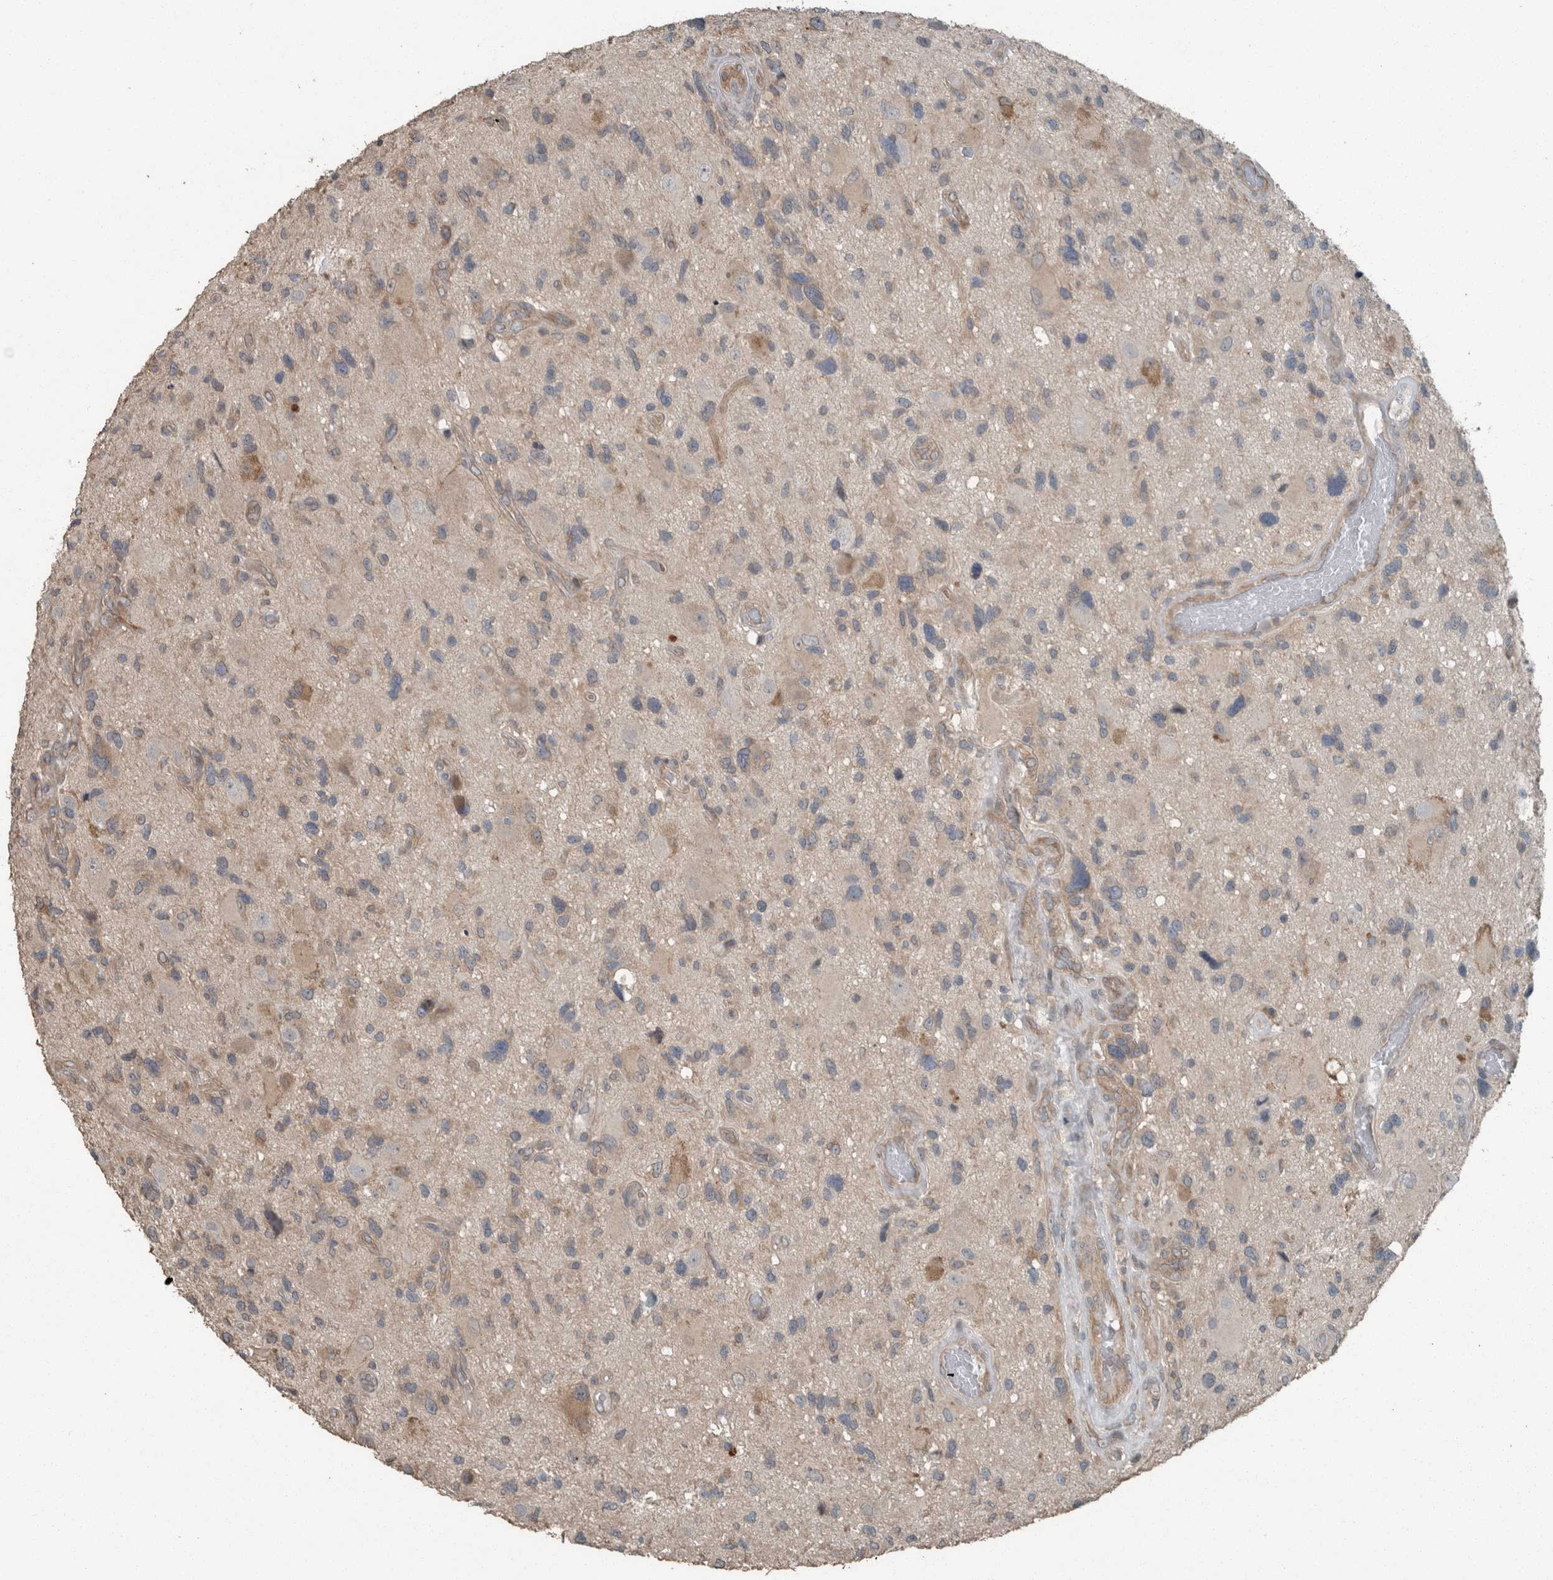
{"staining": {"intensity": "weak", "quantity": "25%-75%", "location": "cytoplasmic/membranous"}, "tissue": "glioma", "cell_type": "Tumor cells", "image_type": "cancer", "snomed": [{"axis": "morphology", "description": "Glioma, malignant, High grade"}, {"axis": "topography", "description": "Brain"}], "caption": "A histopathology image of malignant high-grade glioma stained for a protein displays weak cytoplasmic/membranous brown staining in tumor cells.", "gene": "KNTC1", "patient": {"sex": "male", "age": 33}}